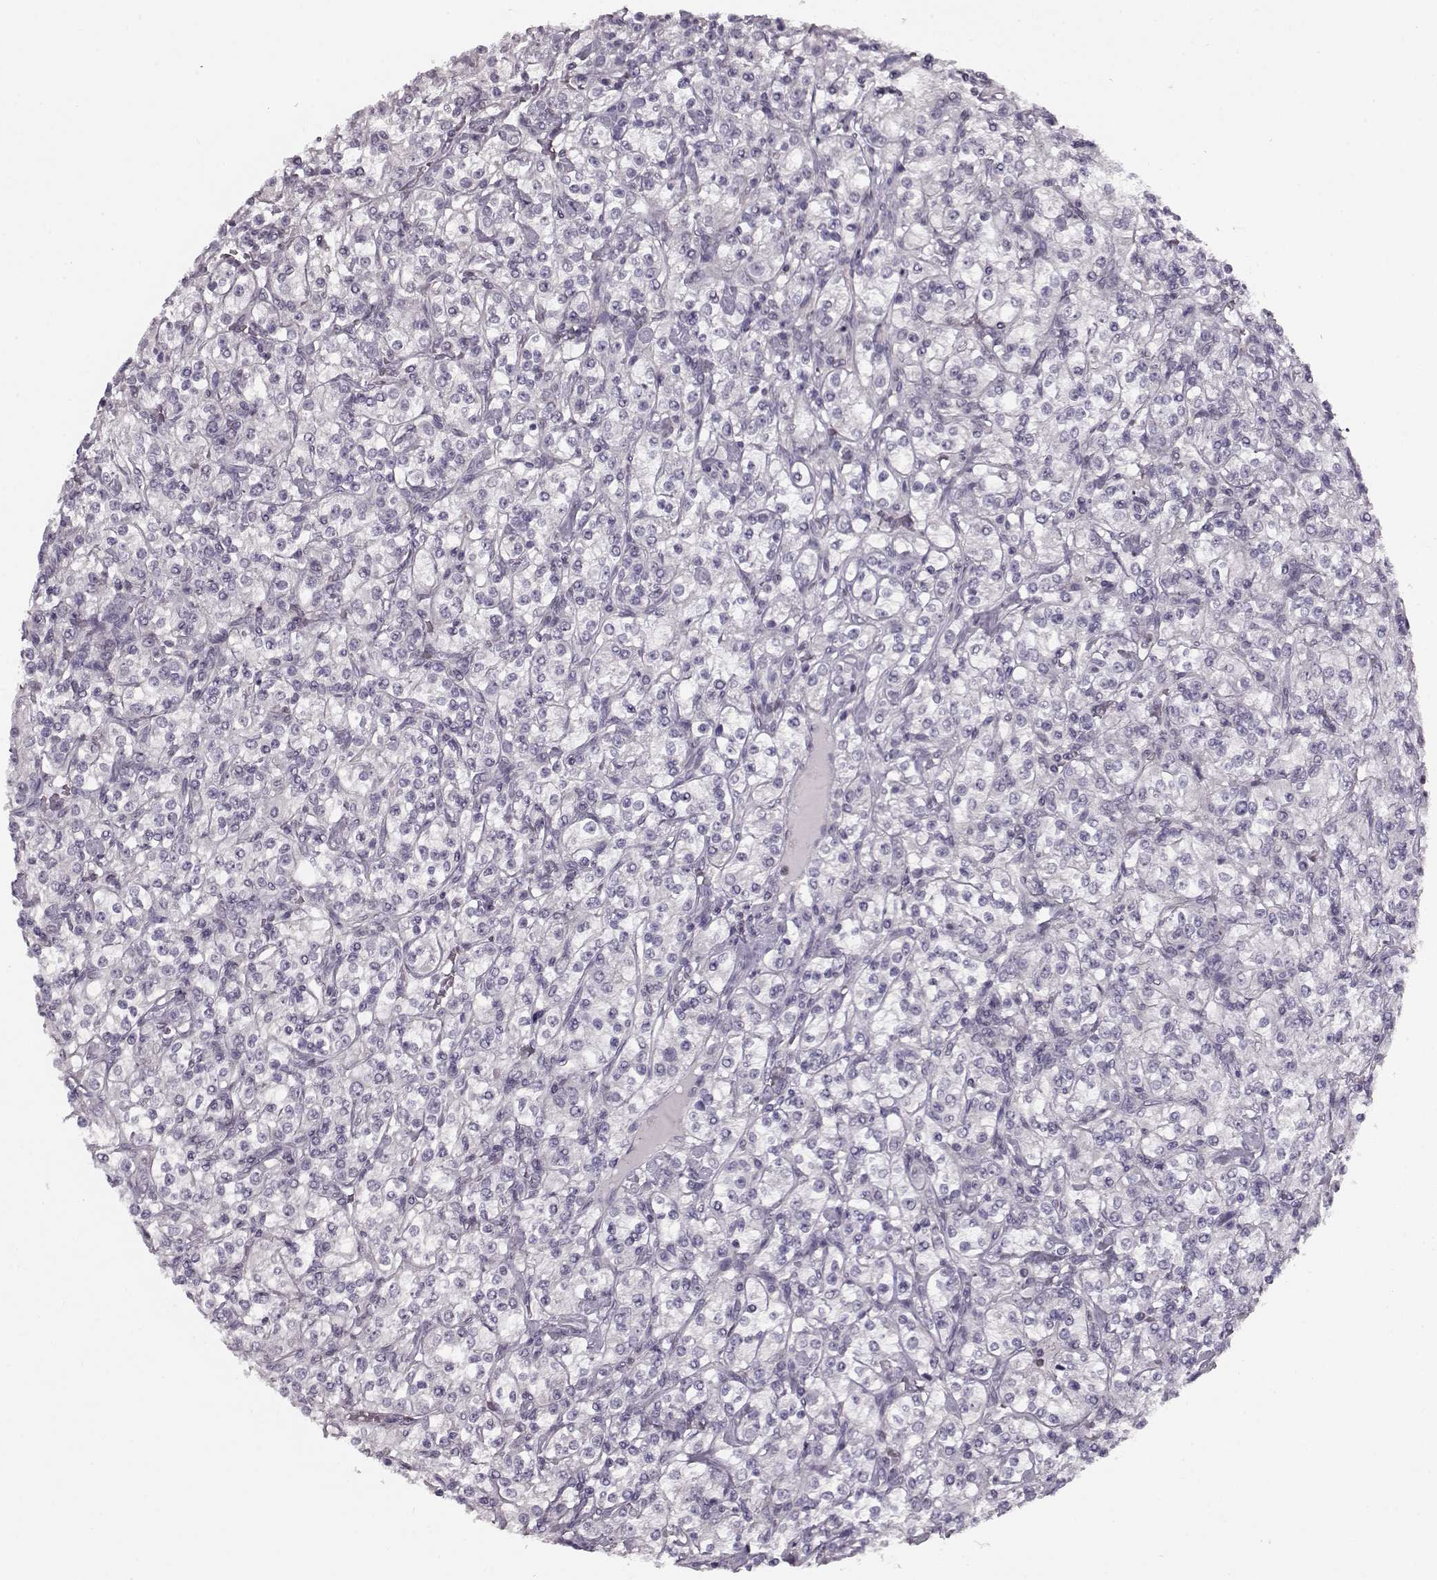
{"staining": {"intensity": "negative", "quantity": "none", "location": "none"}, "tissue": "renal cancer", "cell_type": "Tumor cells", "image_type": "cancer", "snomed": [{"axis": "morphology", "description": "Adenocarcinoma, NOS"}, {"axis": "topography", "description": "Kidney"}], "caption": "Renal cancer (adenocarcinoma) was stained to show a protein in brown. There is no significant expression in tumor cells. (DAB (3,3'-diaminobenzidine) immunohistochemistry visualized using brightfield microscopy, high magnification).", "gene": "RP1L1", "patient": {"sex": "male", "age": 77}}